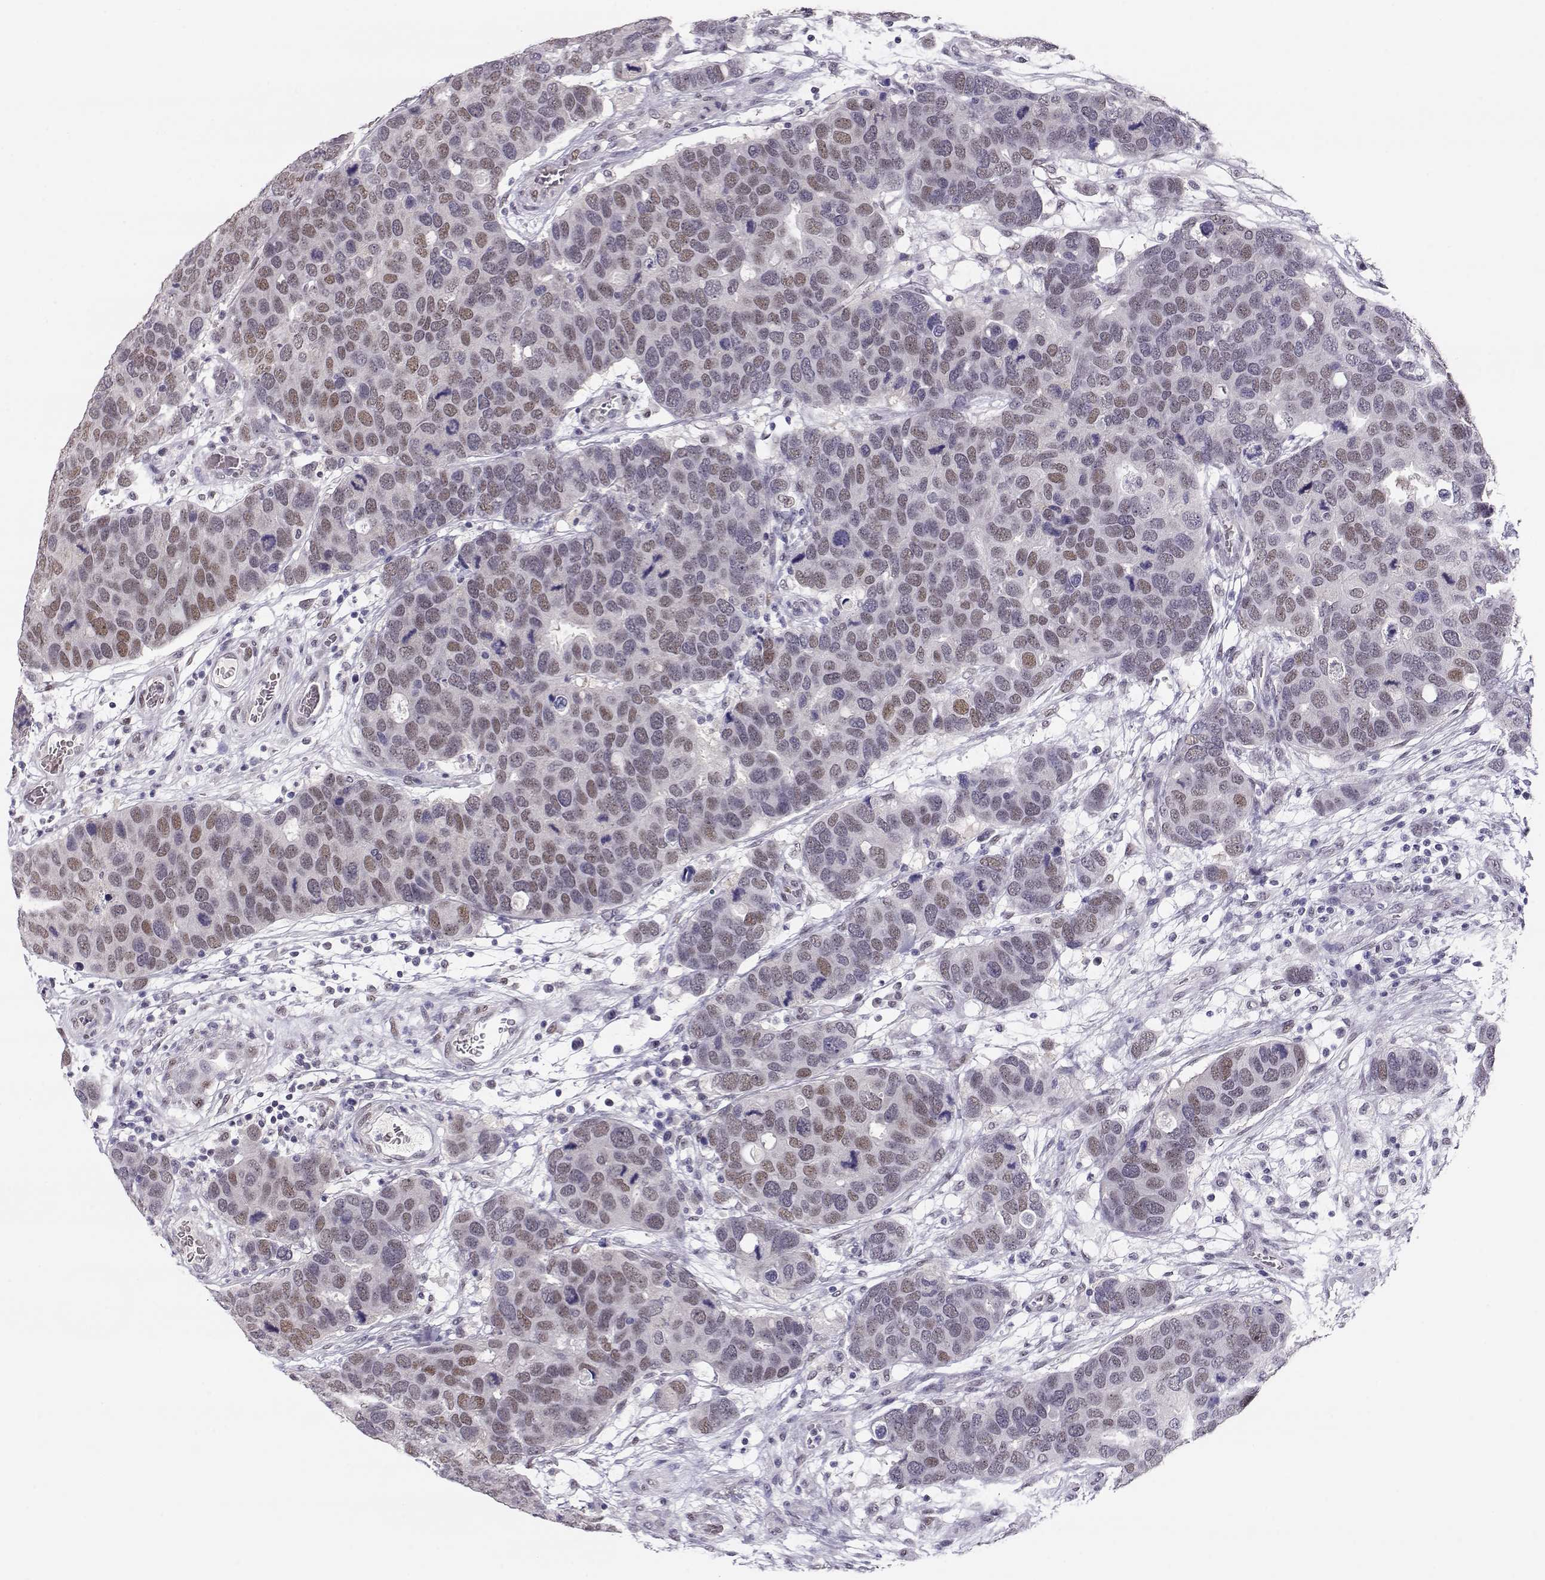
{"staining": {"intensity": "weak", "quantity": "25%-75%", "location": "nuclear"}, "tissue": "breast cancer", "cell_type": "Tumor cells", "image_type": "cancer", "snomed": [{"axis": "morphology", "description": "Duct carcinoma"}, {"axis": "topography", "description": "Breast"}], "caption": "Human breast cancer stained with a protein marker exhibits weak staining in tumor cells.", "gene": "POLI", "patient": {"sex": "female", "age": 83}}